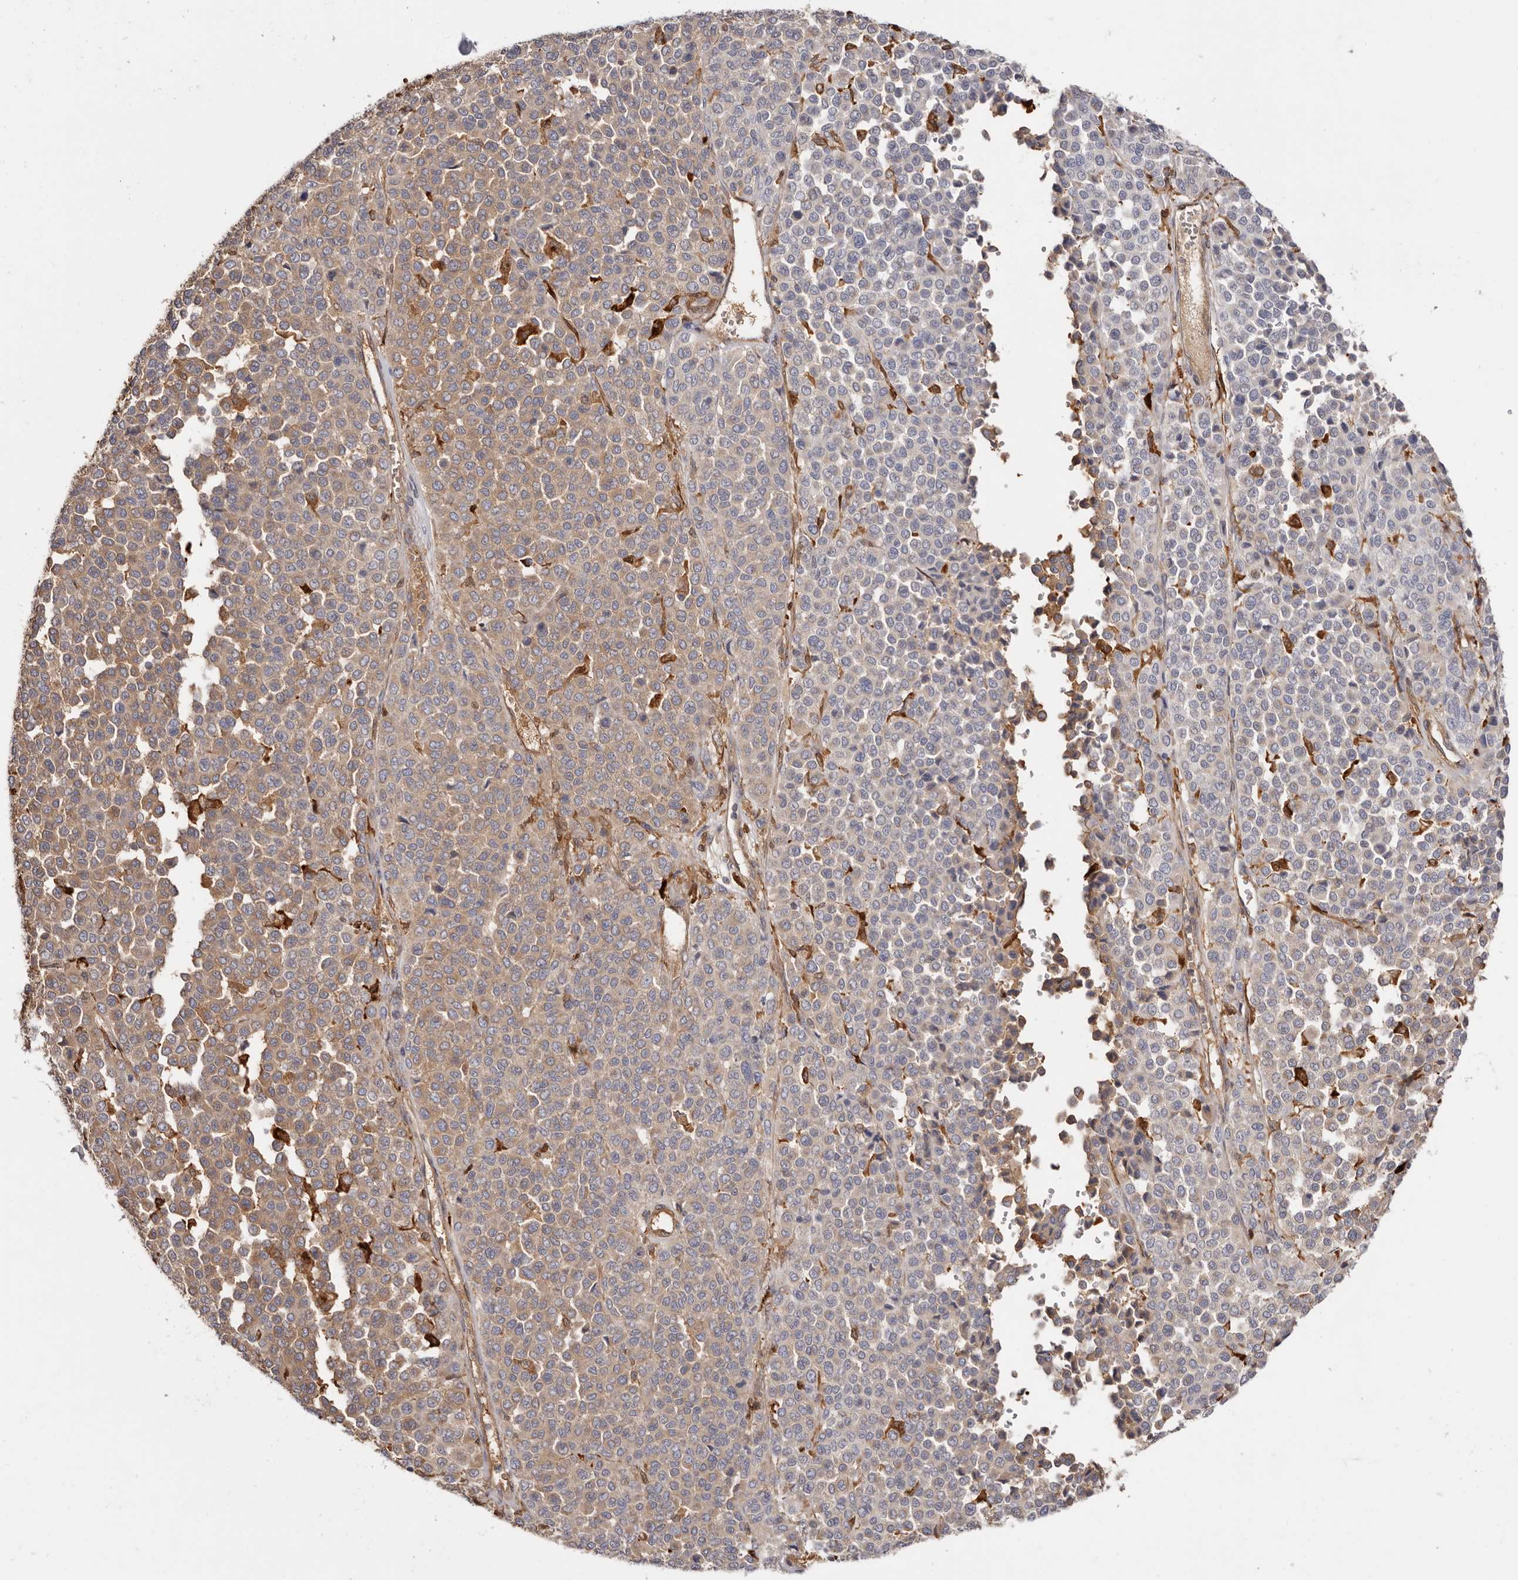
{"staining": {"intensity": "weak", "quantity": "25%-75%", "location": "cytoplasmic/membranous"}, "tissue": "melanoma", "cell_type": "Tumor cells", "image_type": "cancer", "snomed": [{"axis": "morphology", "description": "Malignant melanoma, Metastatic site"}, {"axis": "topography", "description": "Pancreas"}], "caption": "Human malignant melanoma (metastatic site) stained with a protein marker shows weak staining in tumor cells.", "gene": "LAP3", "patient": {"sex": "female", "age": 30}}